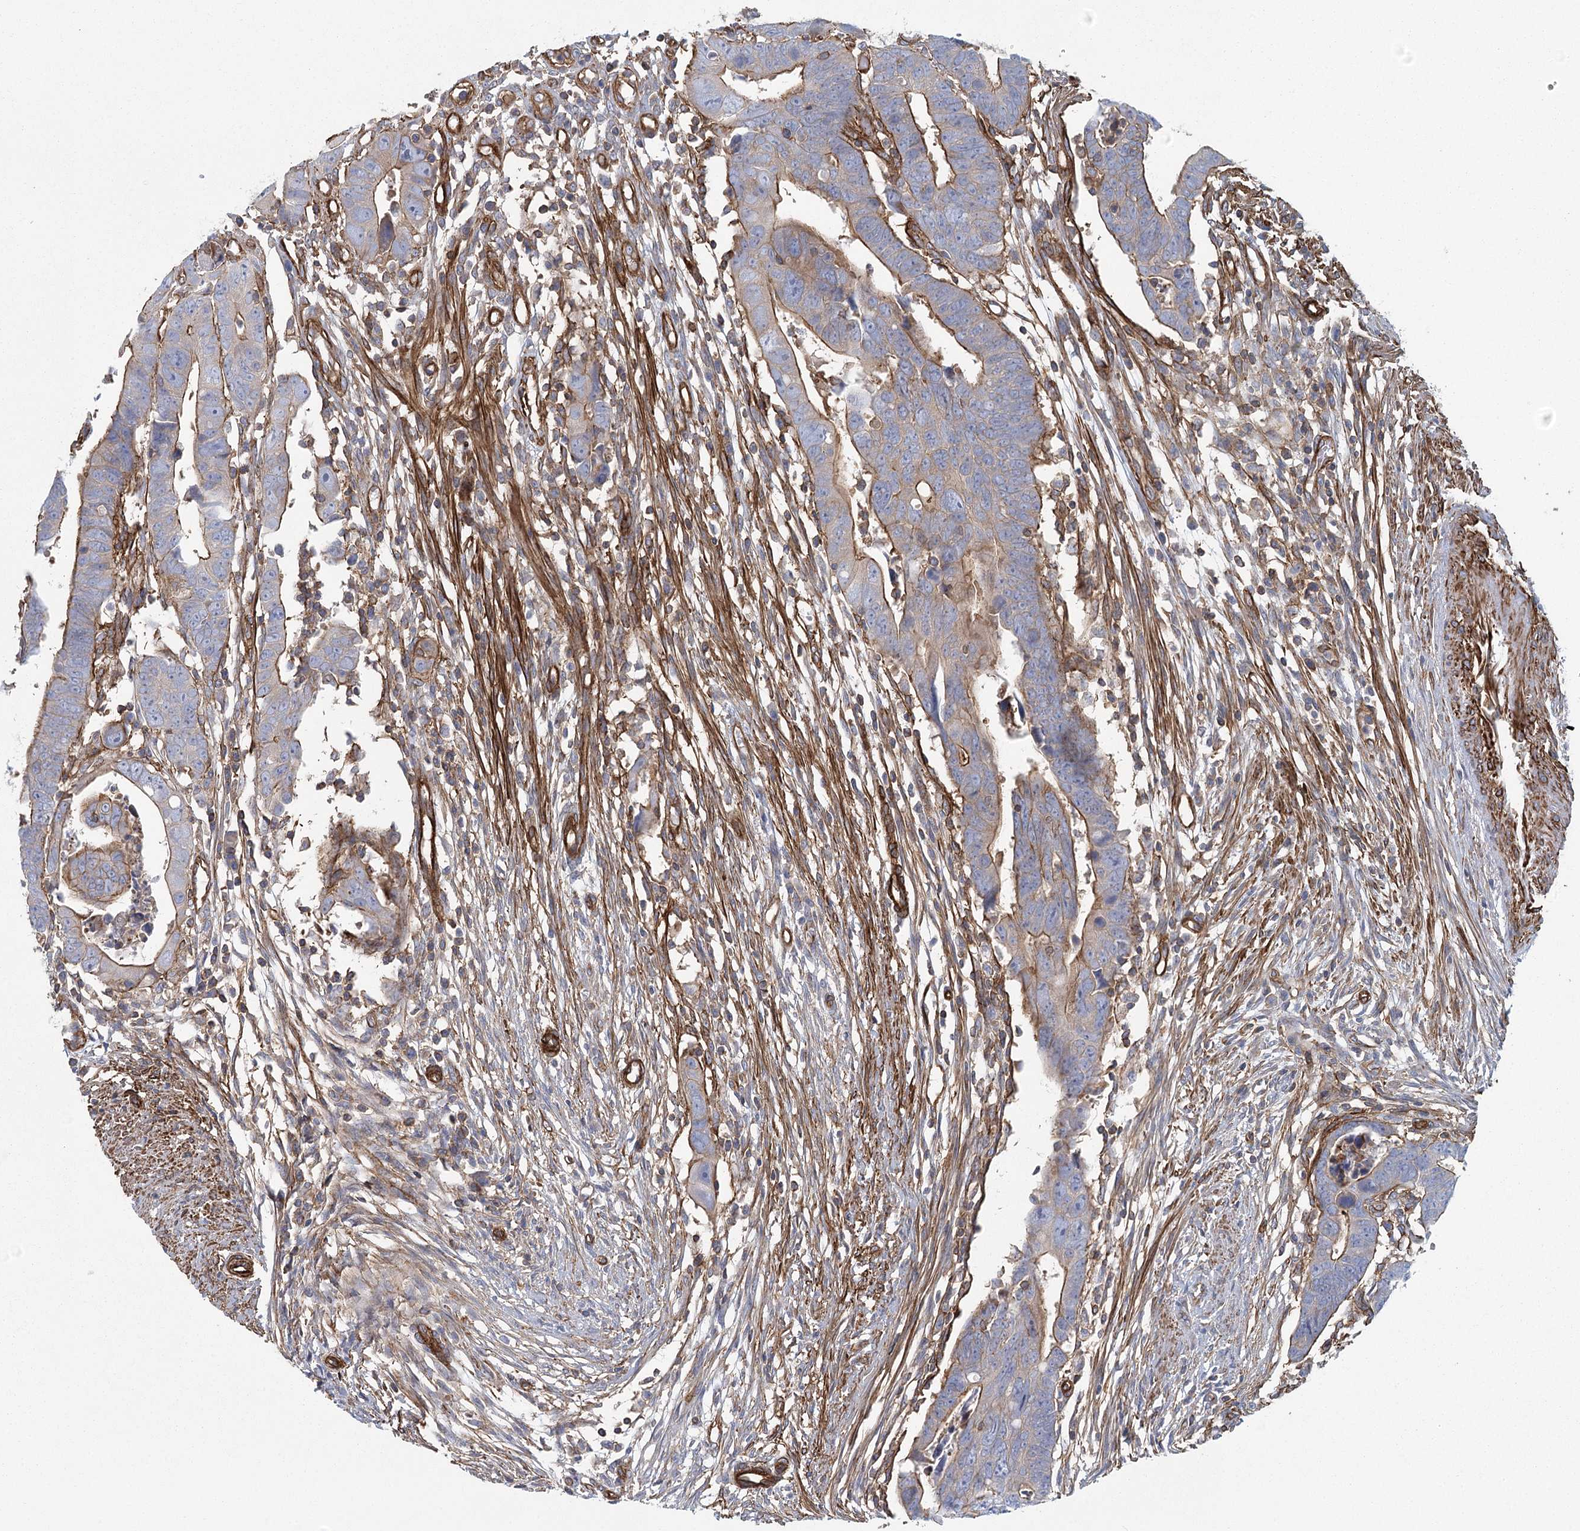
{"staining": {"intensity": "moderate", "quantity": "25%-75%", "location": "cytoplasmic/membranous"}, "tissue": "colorectal cancer", "cell_type": "Tumor cells", "image_type": "cancer", "snomed": [{"axis": "morphology", "description": "Adenocarcinoma, NOS"}, {"axis": "topography", "description": "Rectum"}], "caption": "Moderate cytoplasmic/membranous expression is appreciated in about 25%-75% of tumor cells in colorectal adenocarcinoma.", "gene": "IFT46", "patient": {"sex": "female", "age": 65}}